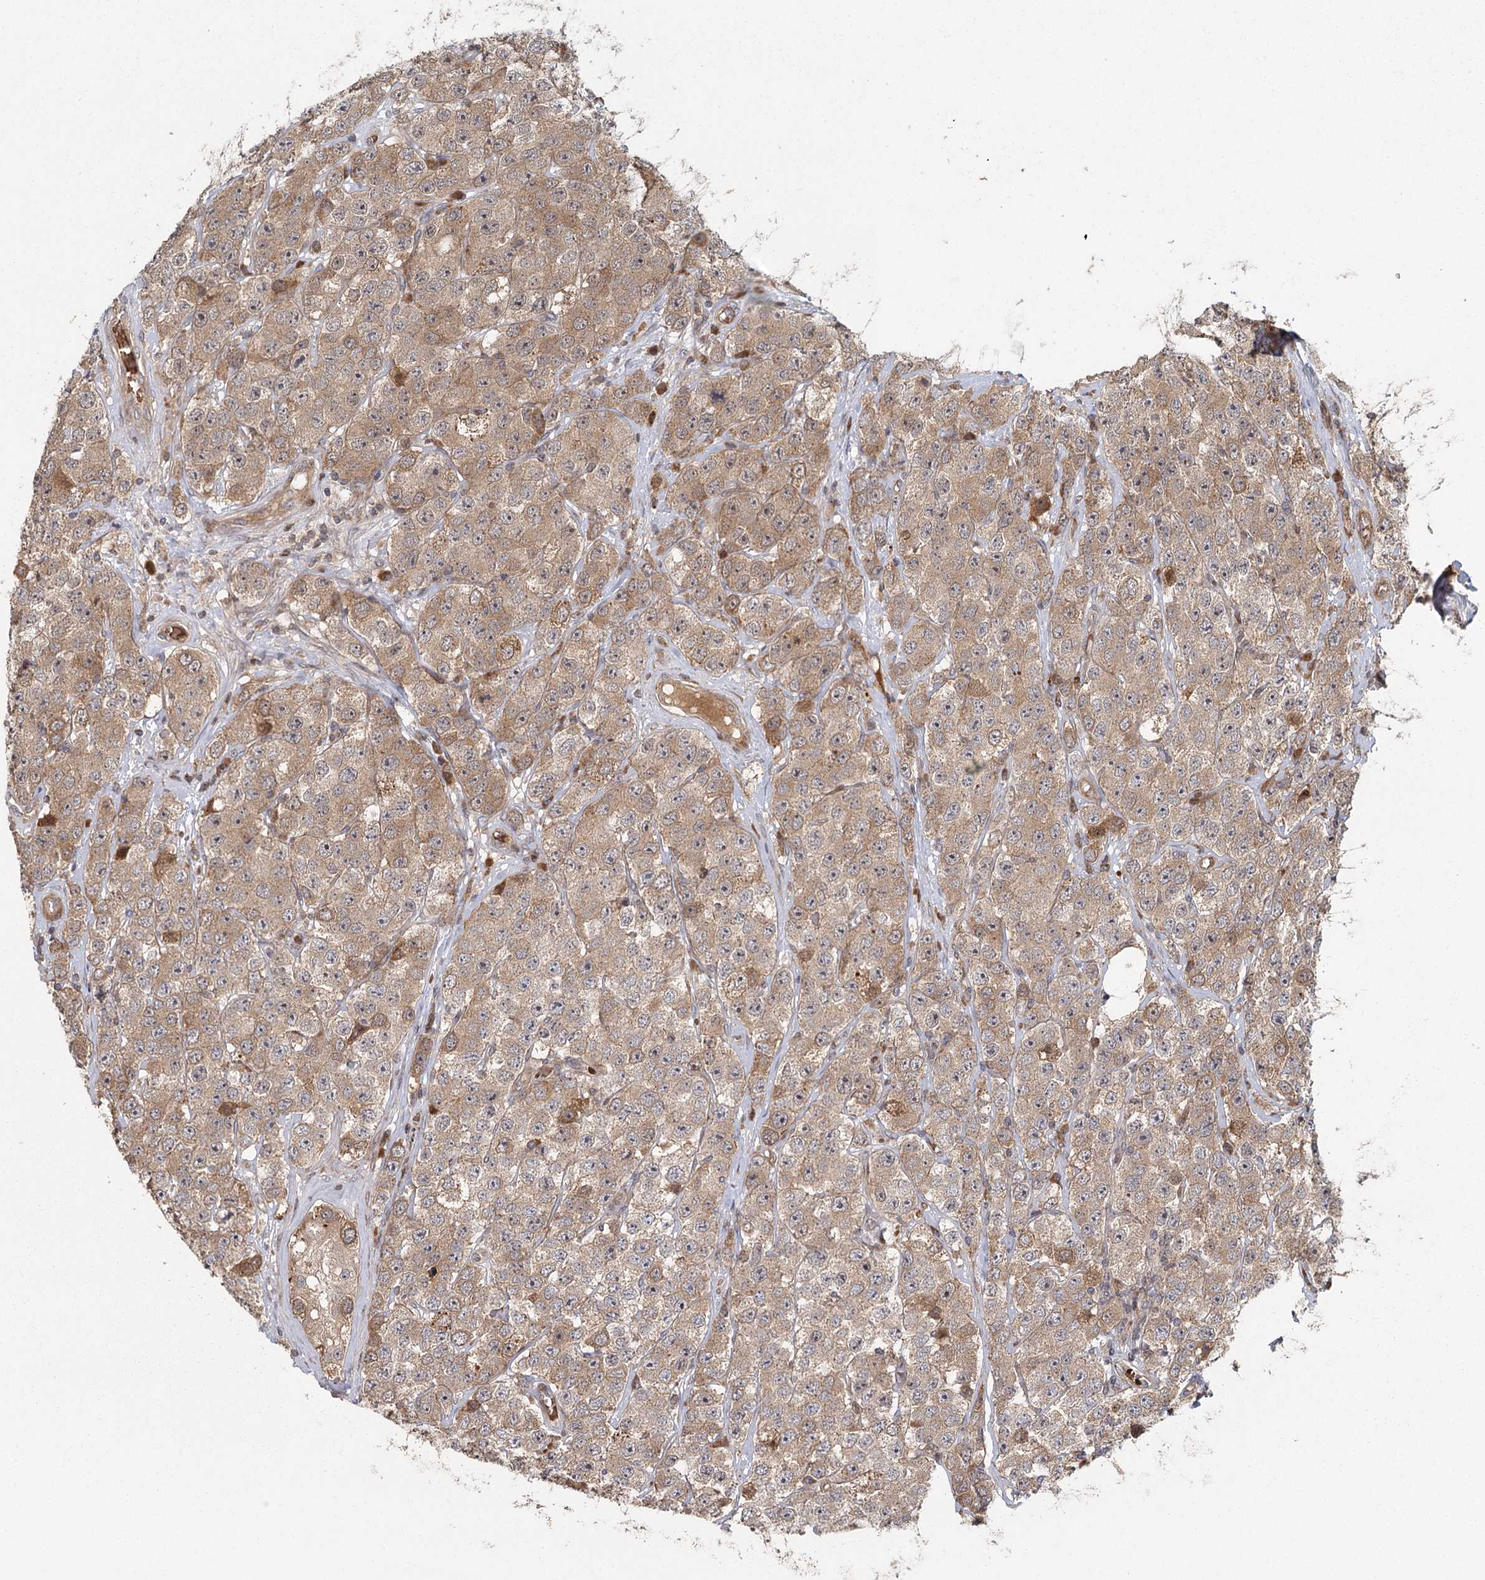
{"staining": {"intensity": "moderate", "quantity": "<25%", "location": "cytoplasmic/membranous"}, "tissue": "testis cancer", "cell_type": "Tumor cells", "image_type": "cancer", "snomed": [{"axis": "morphology", "description": "Seminoma, NOS"}, {"axis": "topography", "description": "Testis"}], "caption": "Human testis cancer (seminoma) stained for a protein (brown) reveals moderate cytoplasmic/membranous positive positivity in approximately <25% of tumor cells.", "gene": "RAPGEF6", "patient": {"sex": "male", "age": 28}}